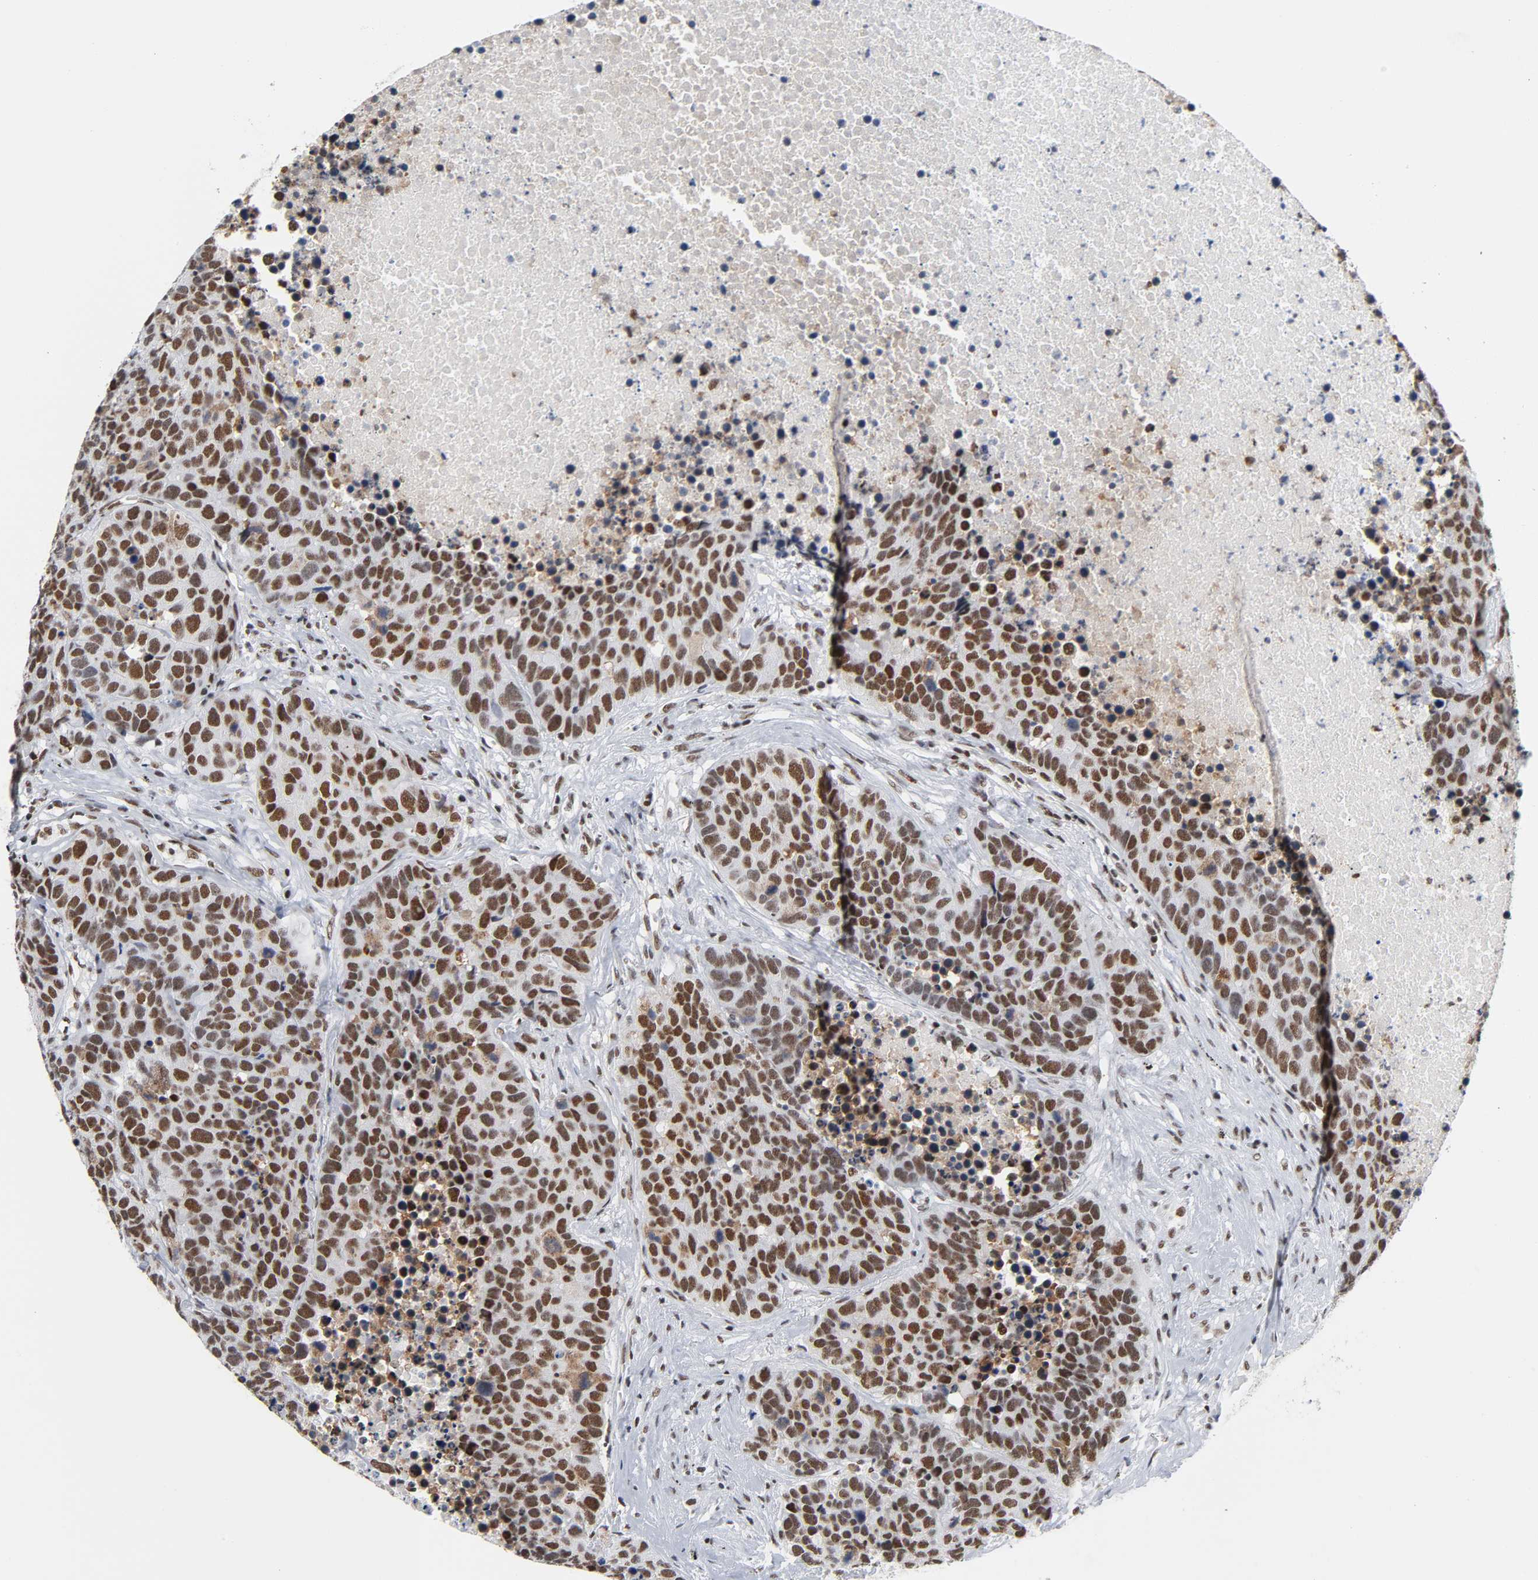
{"staining": {"intensity": "moderate", "quantity": ">75%", "location": "nuclear"}, "tissue": "carcinoid", "cell_type": "Tumor cells", "image_type": "cancer", "snomed": [{"axis": "morphology", "description": "Carcinoid, malignant, NOS"}, {"axis": "topography", "description": "Lung"}], "caption": "Immunohistochemical staining of malignant carcinoid shows medium levels of moderate nuclear protein expression in about >75% of tumor cells.", "gene": "CSTF2", "patient": {"sex": "male", "age": 60}}